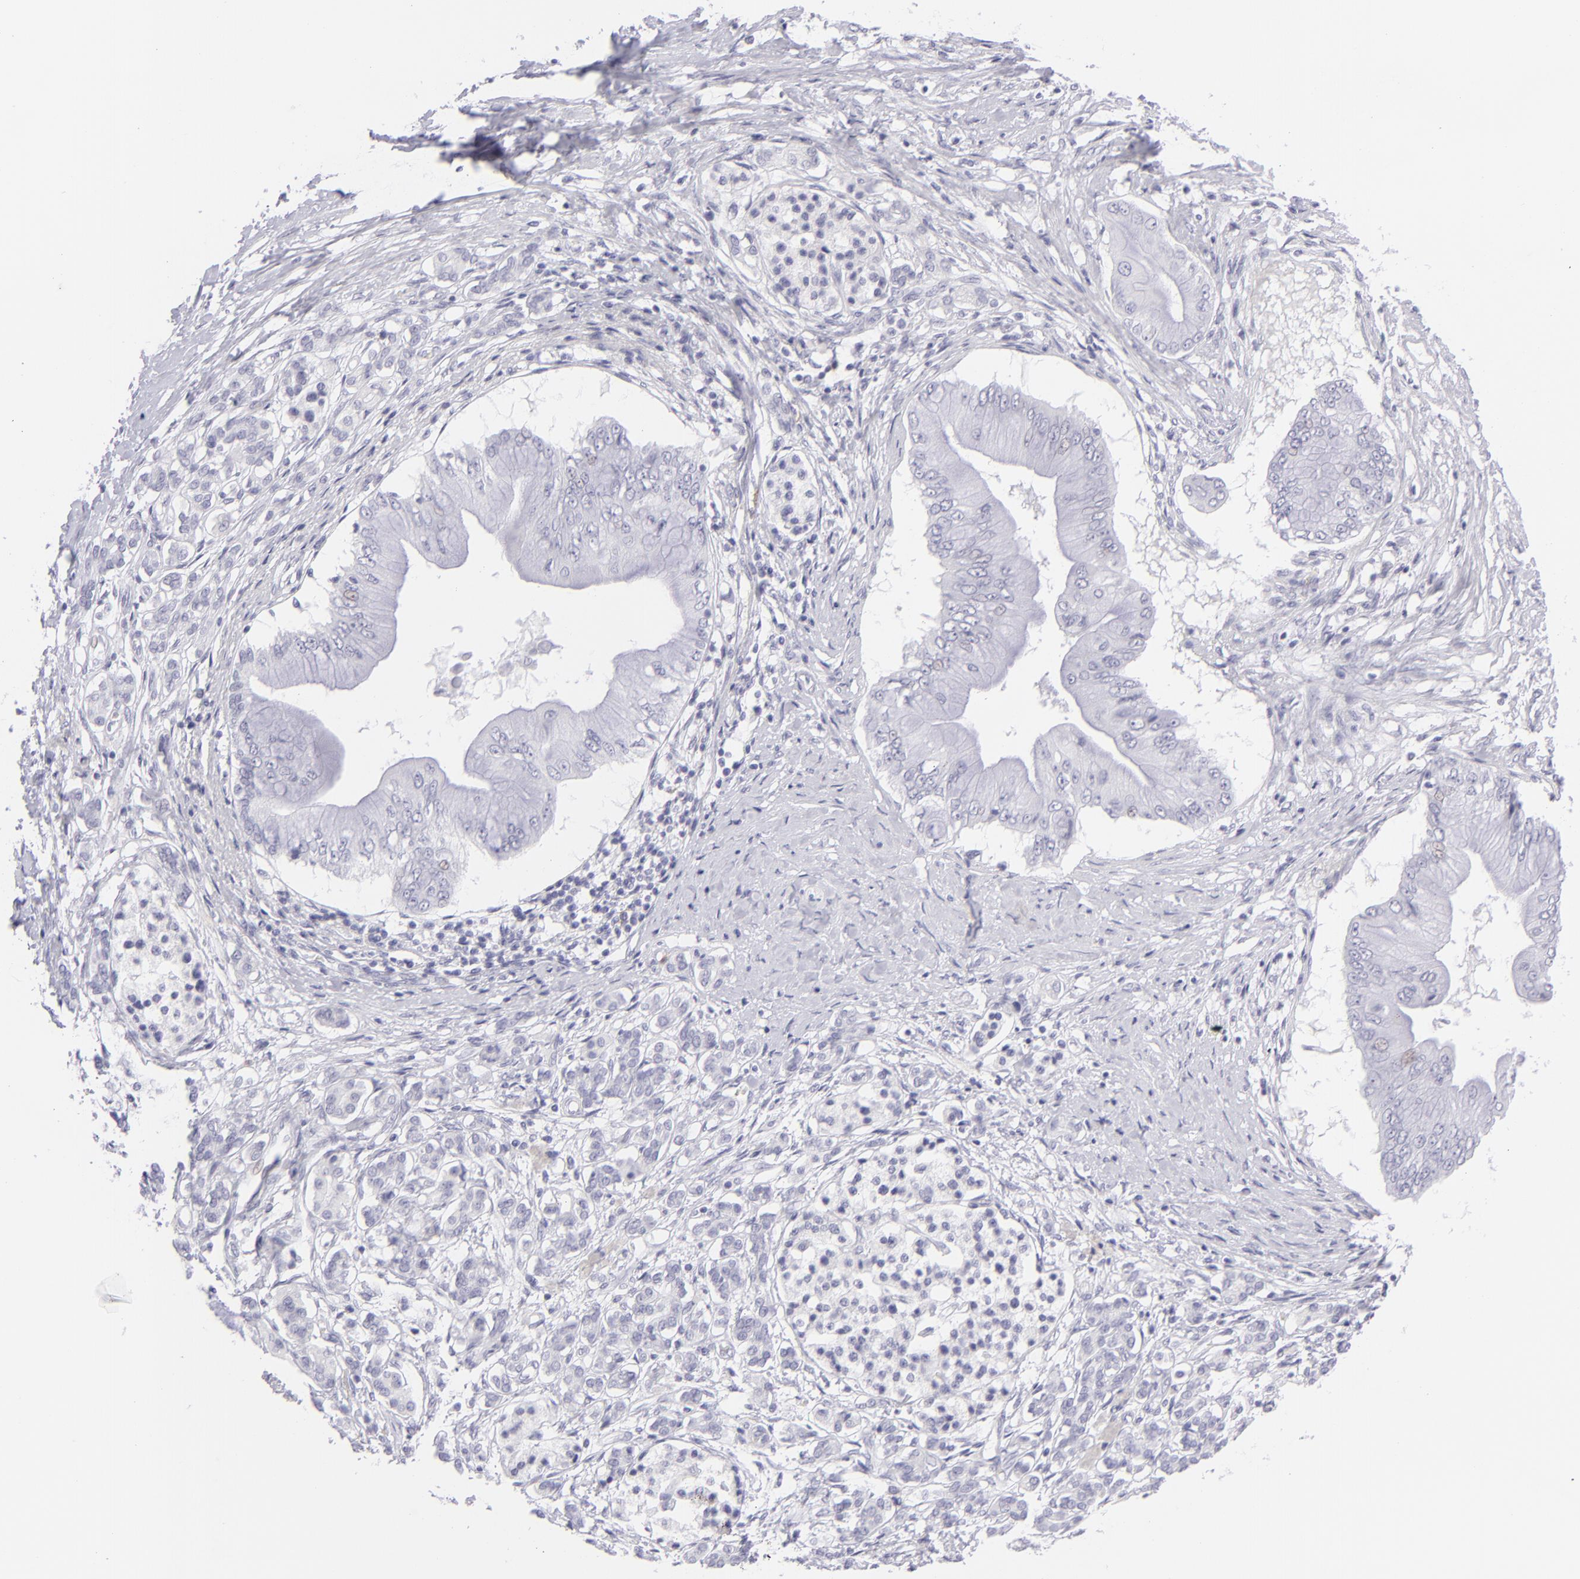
{"staining": {"intensity": "negative", "quantity": "none", "location": "none"}, "tissue": "pancreatic cancer", "cell_type": "Tumor cells", "image_type": "cancer", "snomed": [{"axis": "morphology", "description": "Adenocarcinoma, NOS"}, {"axis": "topography", "description": "Pancreas"}], "caption": "The histopathology image displays no staining of tumor cells in pancreatic cancer (adenocarcinoma).", "gene": "FCER2", "patient": {"sex": "male", "age": 62}}